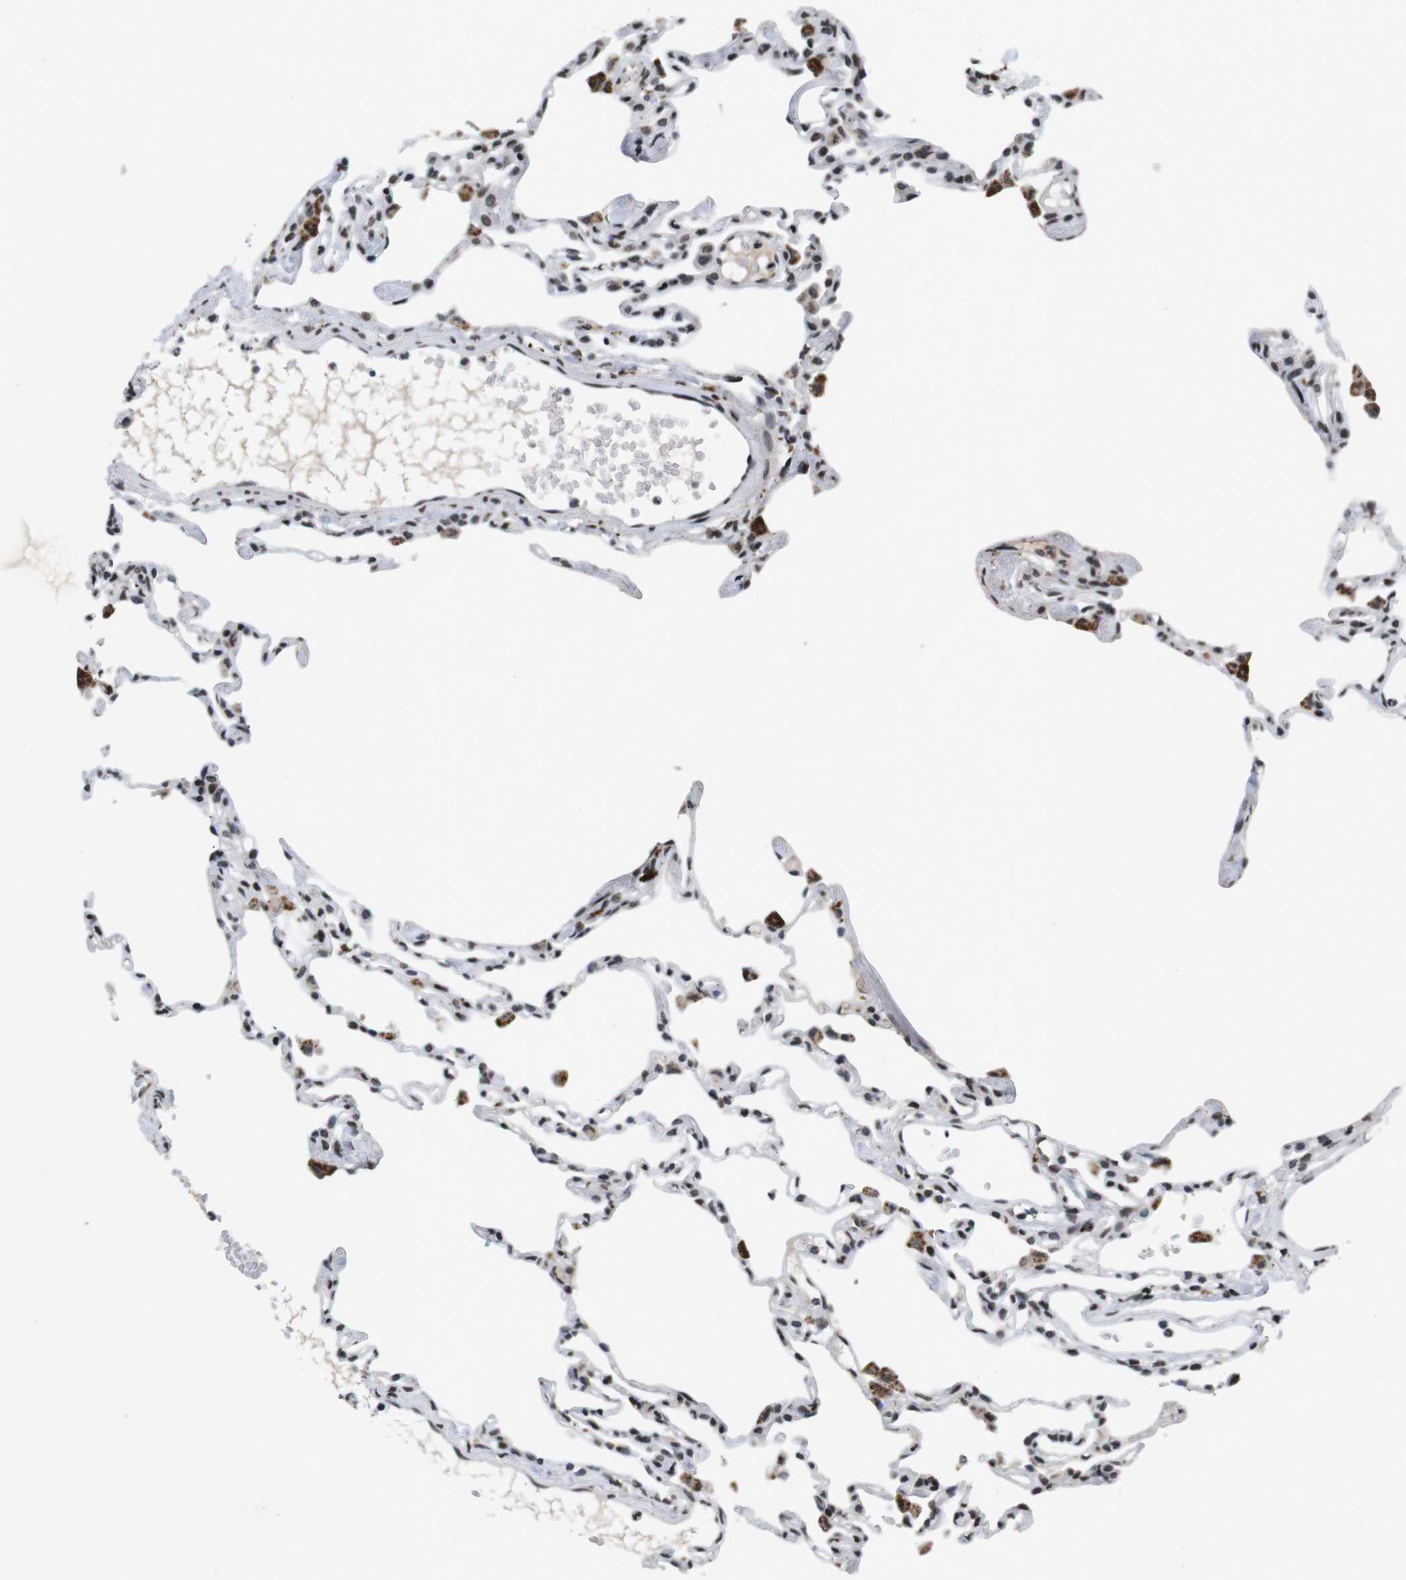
{"staining": {"intensity": "moderate", "quantity": ">75%", "location": "nuclear"}, "tissue": "lung", "cell_type": "Alveolar cells", "image_type": "normal", "snomed": [{"axis": "morphology", "description": "Normal tissue, NOS"}, {"axis": "topography", "description": "Lung"}], "caption": "Moderate nuclear positivity for a protein is appreciated in about >75% of alveolar cells of normal lung using immunohistochemistry (IHC).", "gene": "MAGEH1", "patient": {"sex": "female", "age": 49}}